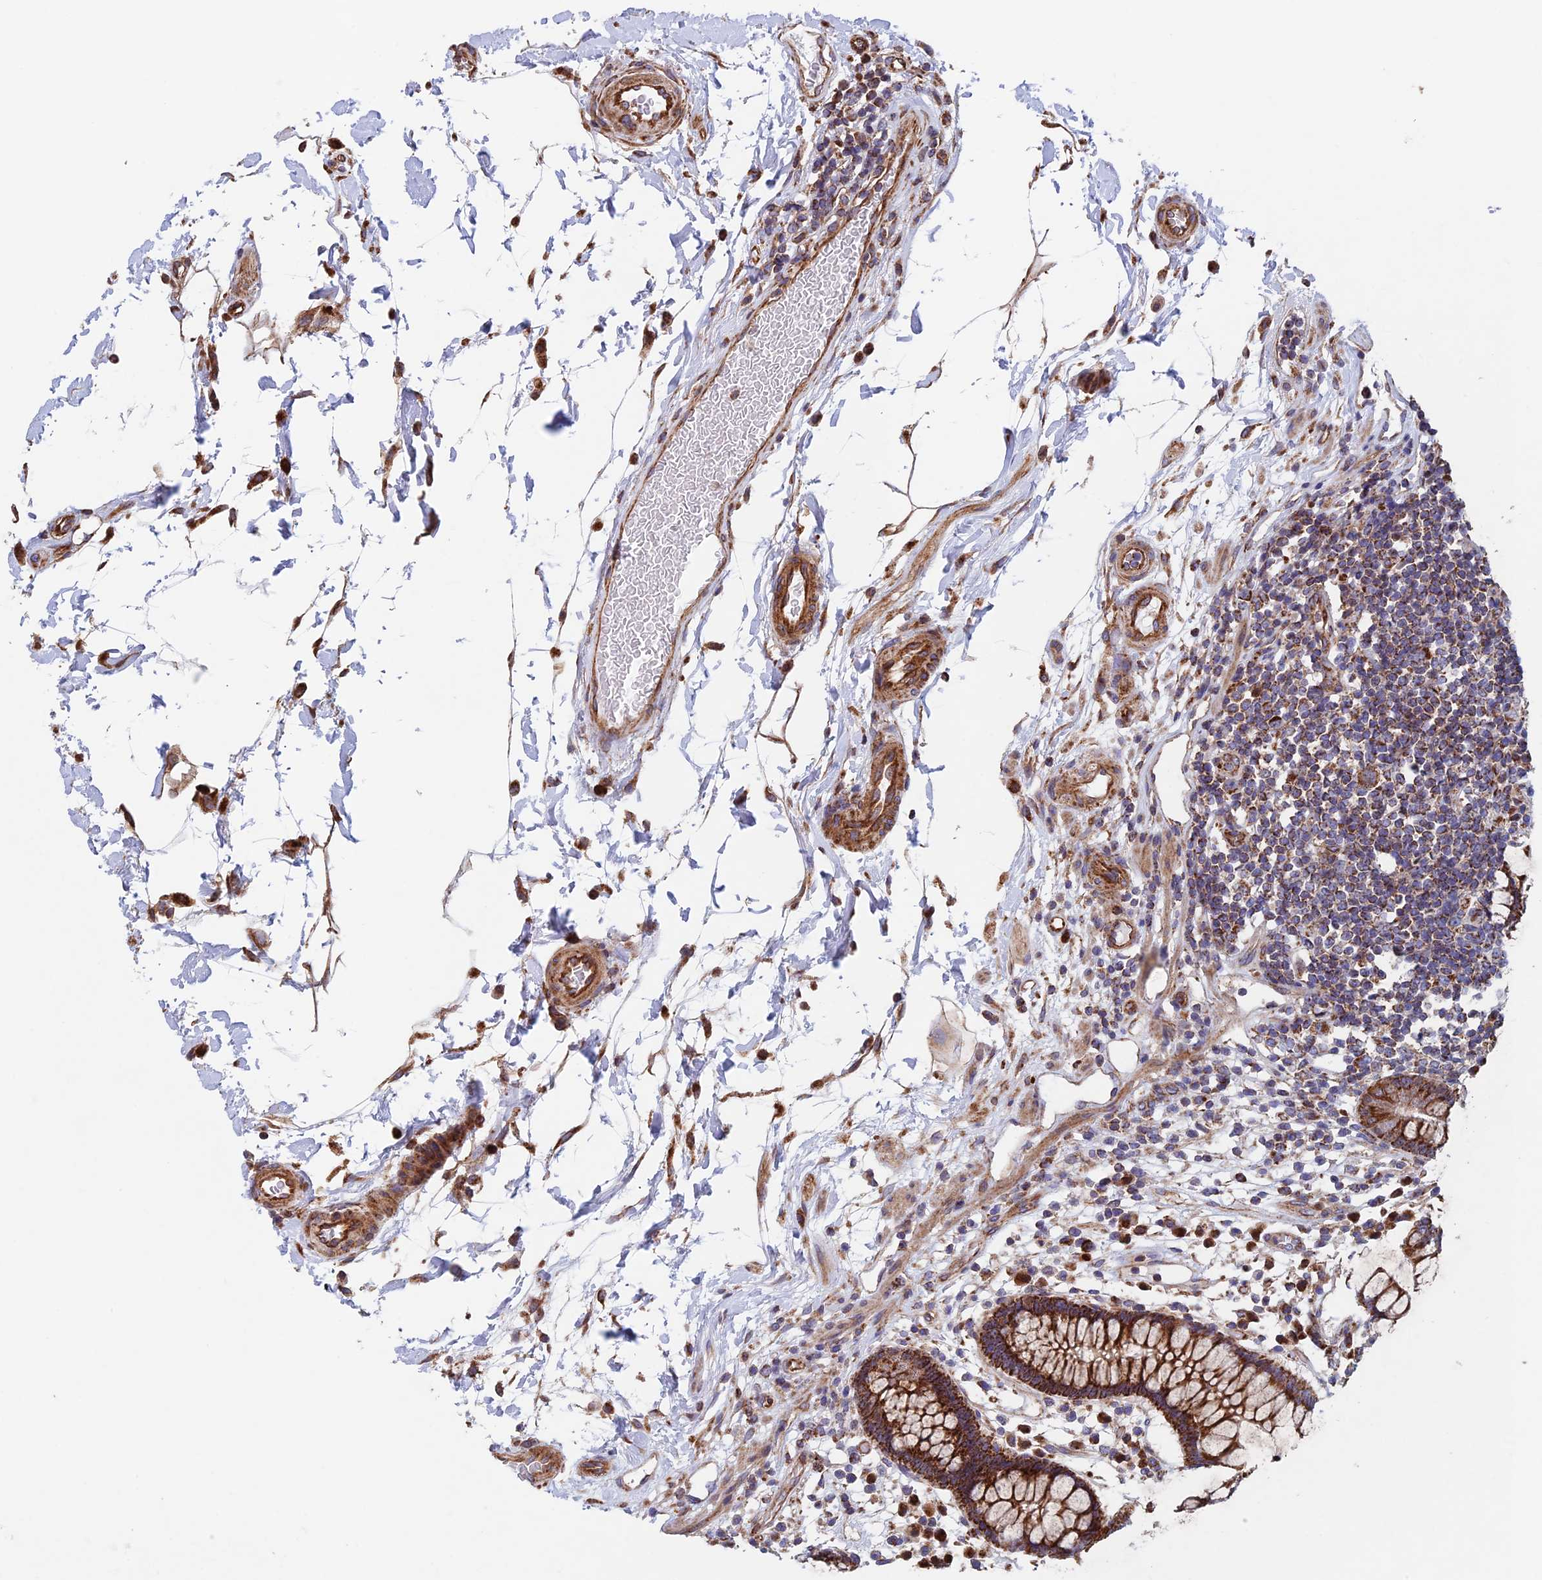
{"staining": {"intensity": "strong", "quantity": ">75%", "location": "cytoplasmic/membranous"}, "tissue": "colon", "cell_type": "Endothelial cells", "image_type": "normal", "snomed": [{"axis": "morphology", "description": "Normal tissue, NOS"}, {"axis": "topography", "description": "Colon"}], "caption": "Colon was stained to show a protein in brown. There is high levels of strong cytoplasmic/membranous expression in about >75% of endothelial cells. (DAB (3,3'-diaminobenzidine) IHC, brown staining for protein, blue staining for nuclei).", "gene": "MRPL1", "patient": {"sex": "female", "age": 79}}